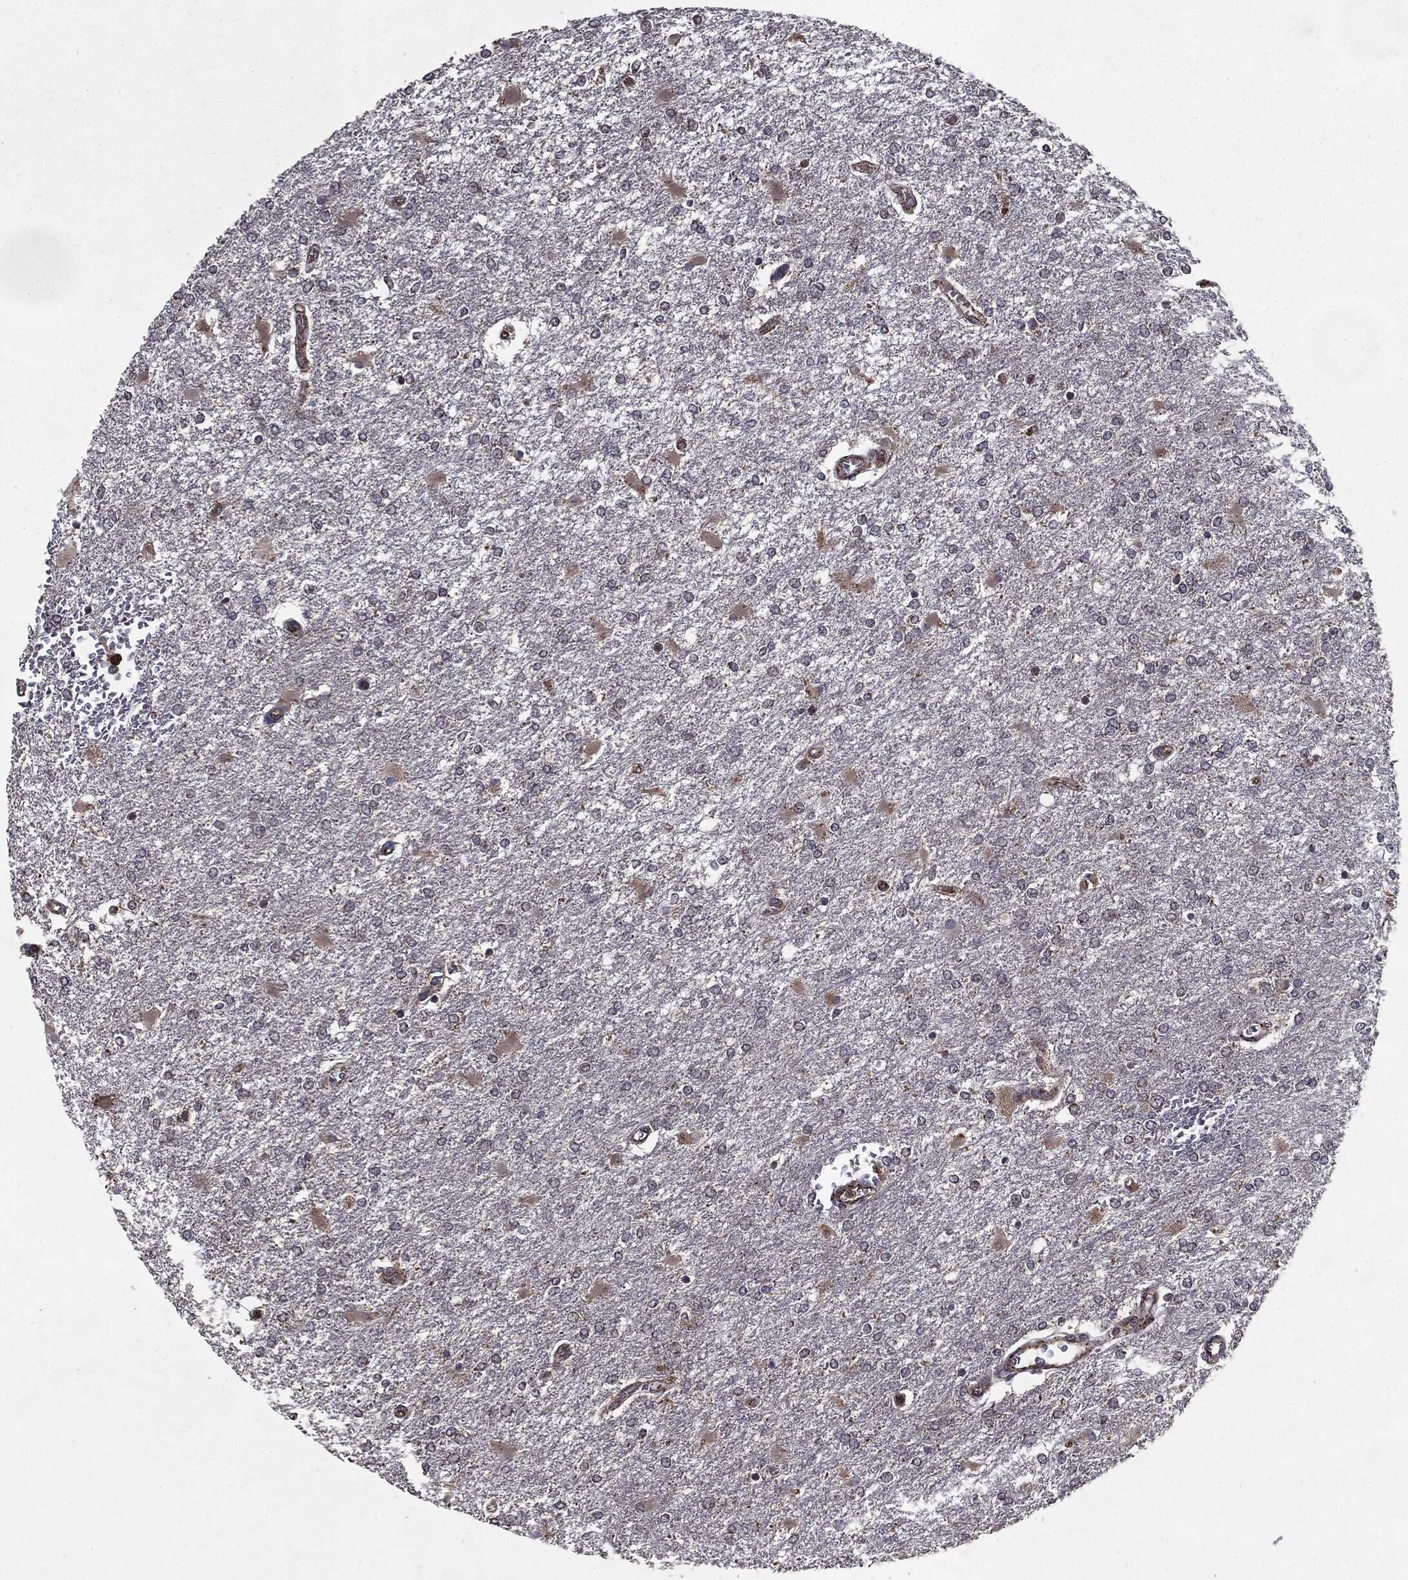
{"staining": {"intensity": "moderate", "quantity": "<25%", "location": "cytoplasmic/membranous"}, "tissue": "glioma", "cell_type": "Tumor cells", "image_type": "cancer", "snomed": [{"axis": "morphology", "description": "Glioma, malignant, High grade"}, {"axis": "topography", "description": "Cerebral cortex"}], "caption": "The micrograph exhibits staining of glioma, revealing moderate cytoplasmic/membranous protein staining (brown color) within tumor cells.", "gene": "HDAC5", "patient": {"sex": "male", "age": 79}}